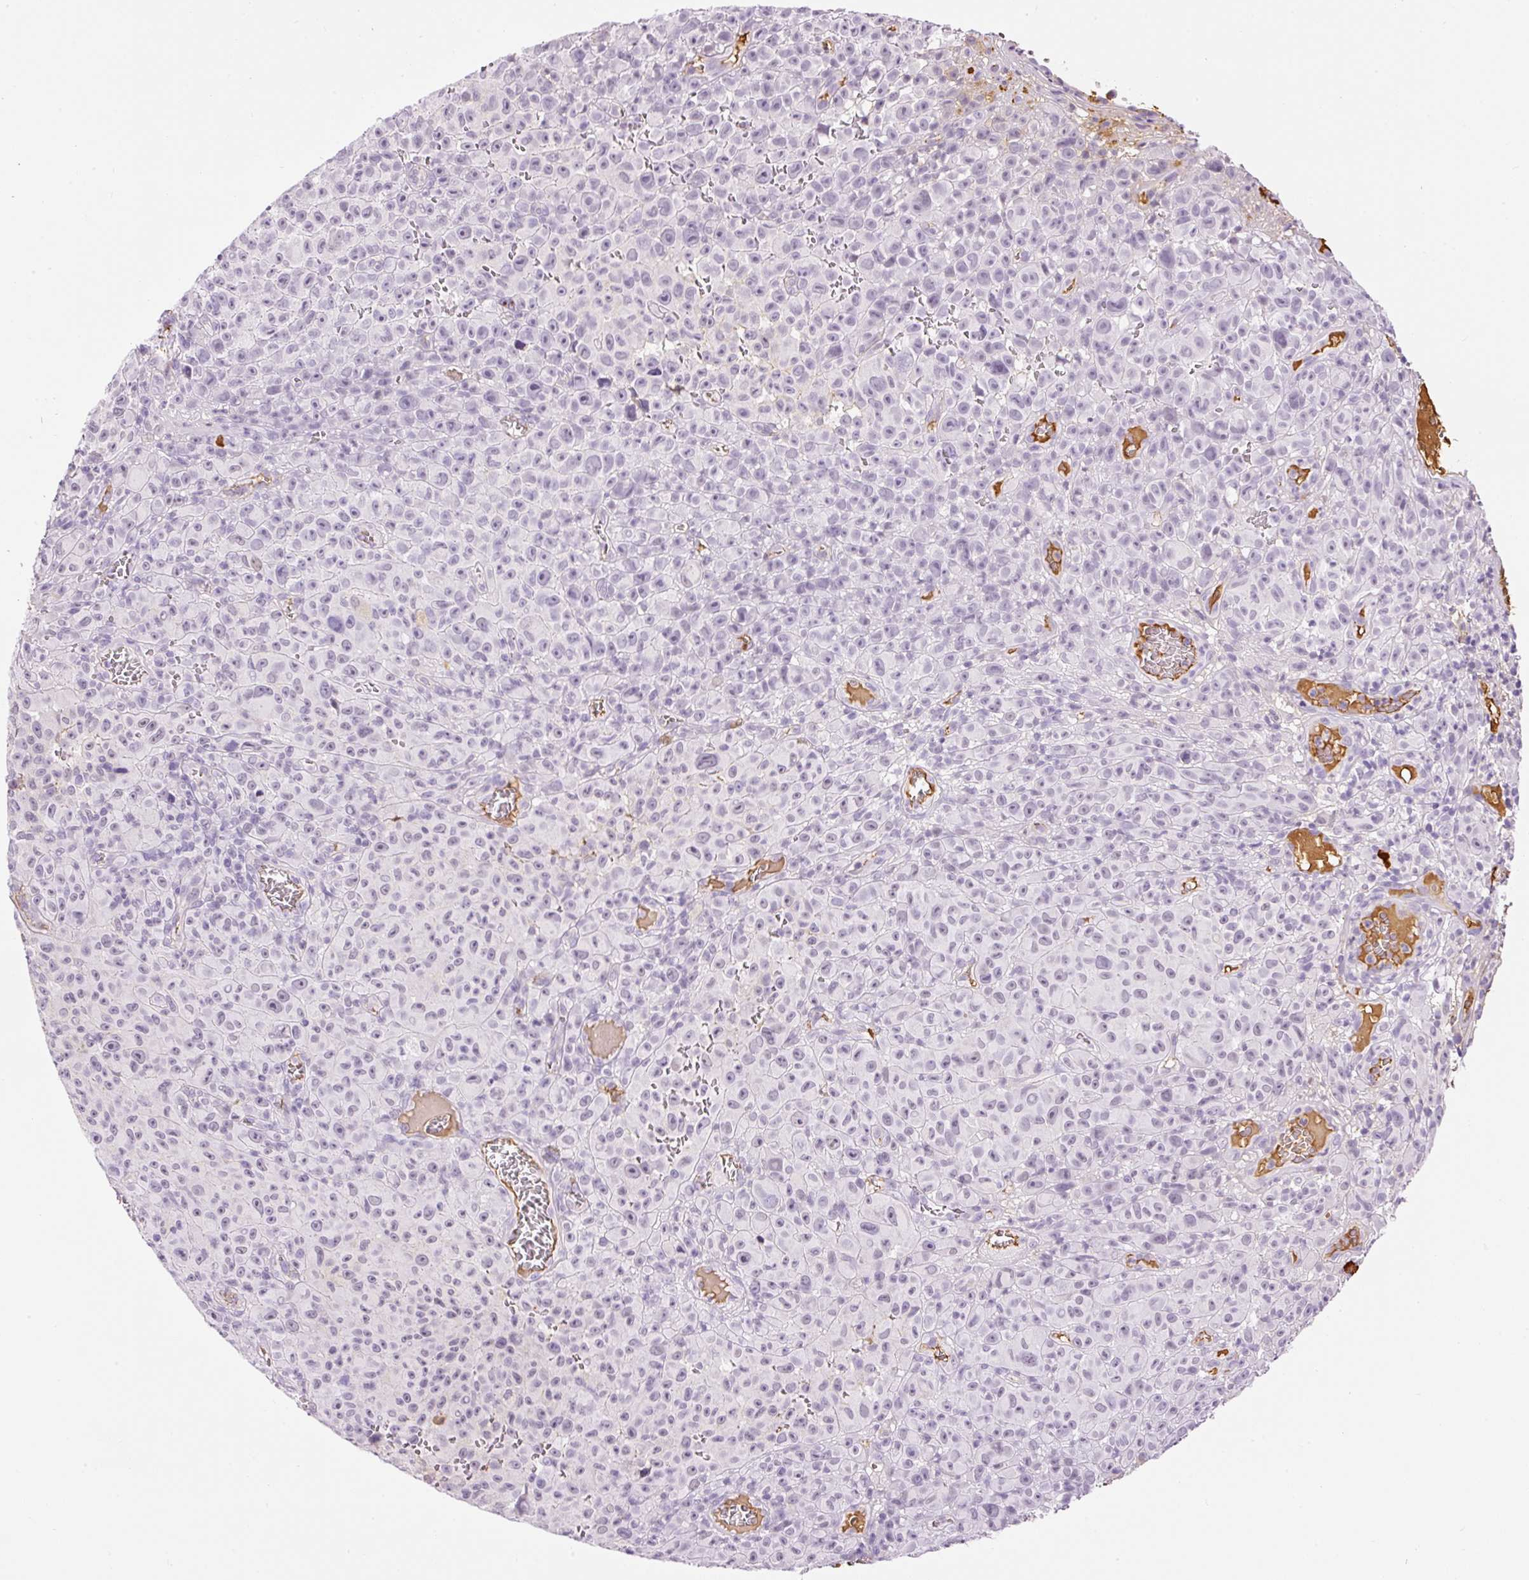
{"staining": {"intensity": "negative", "quantity": "none", "location": "none"}, "tissue": "melanoma", "cell_type": "Tumor cells", "image_type": "cancer", "snomed": [{"axis": "morphology", "description": "Malignant melanoma, NOS"}, {"axis": "topography", "description": "Skin"}], "caption": "A high-resolution micrograph shows immunohistochemistry staining of malignant melanoma, which reveals no significant positivity in tumor cells.", "gene": "PRPF38B", "patient": {"sex": "female", "age": 82}}